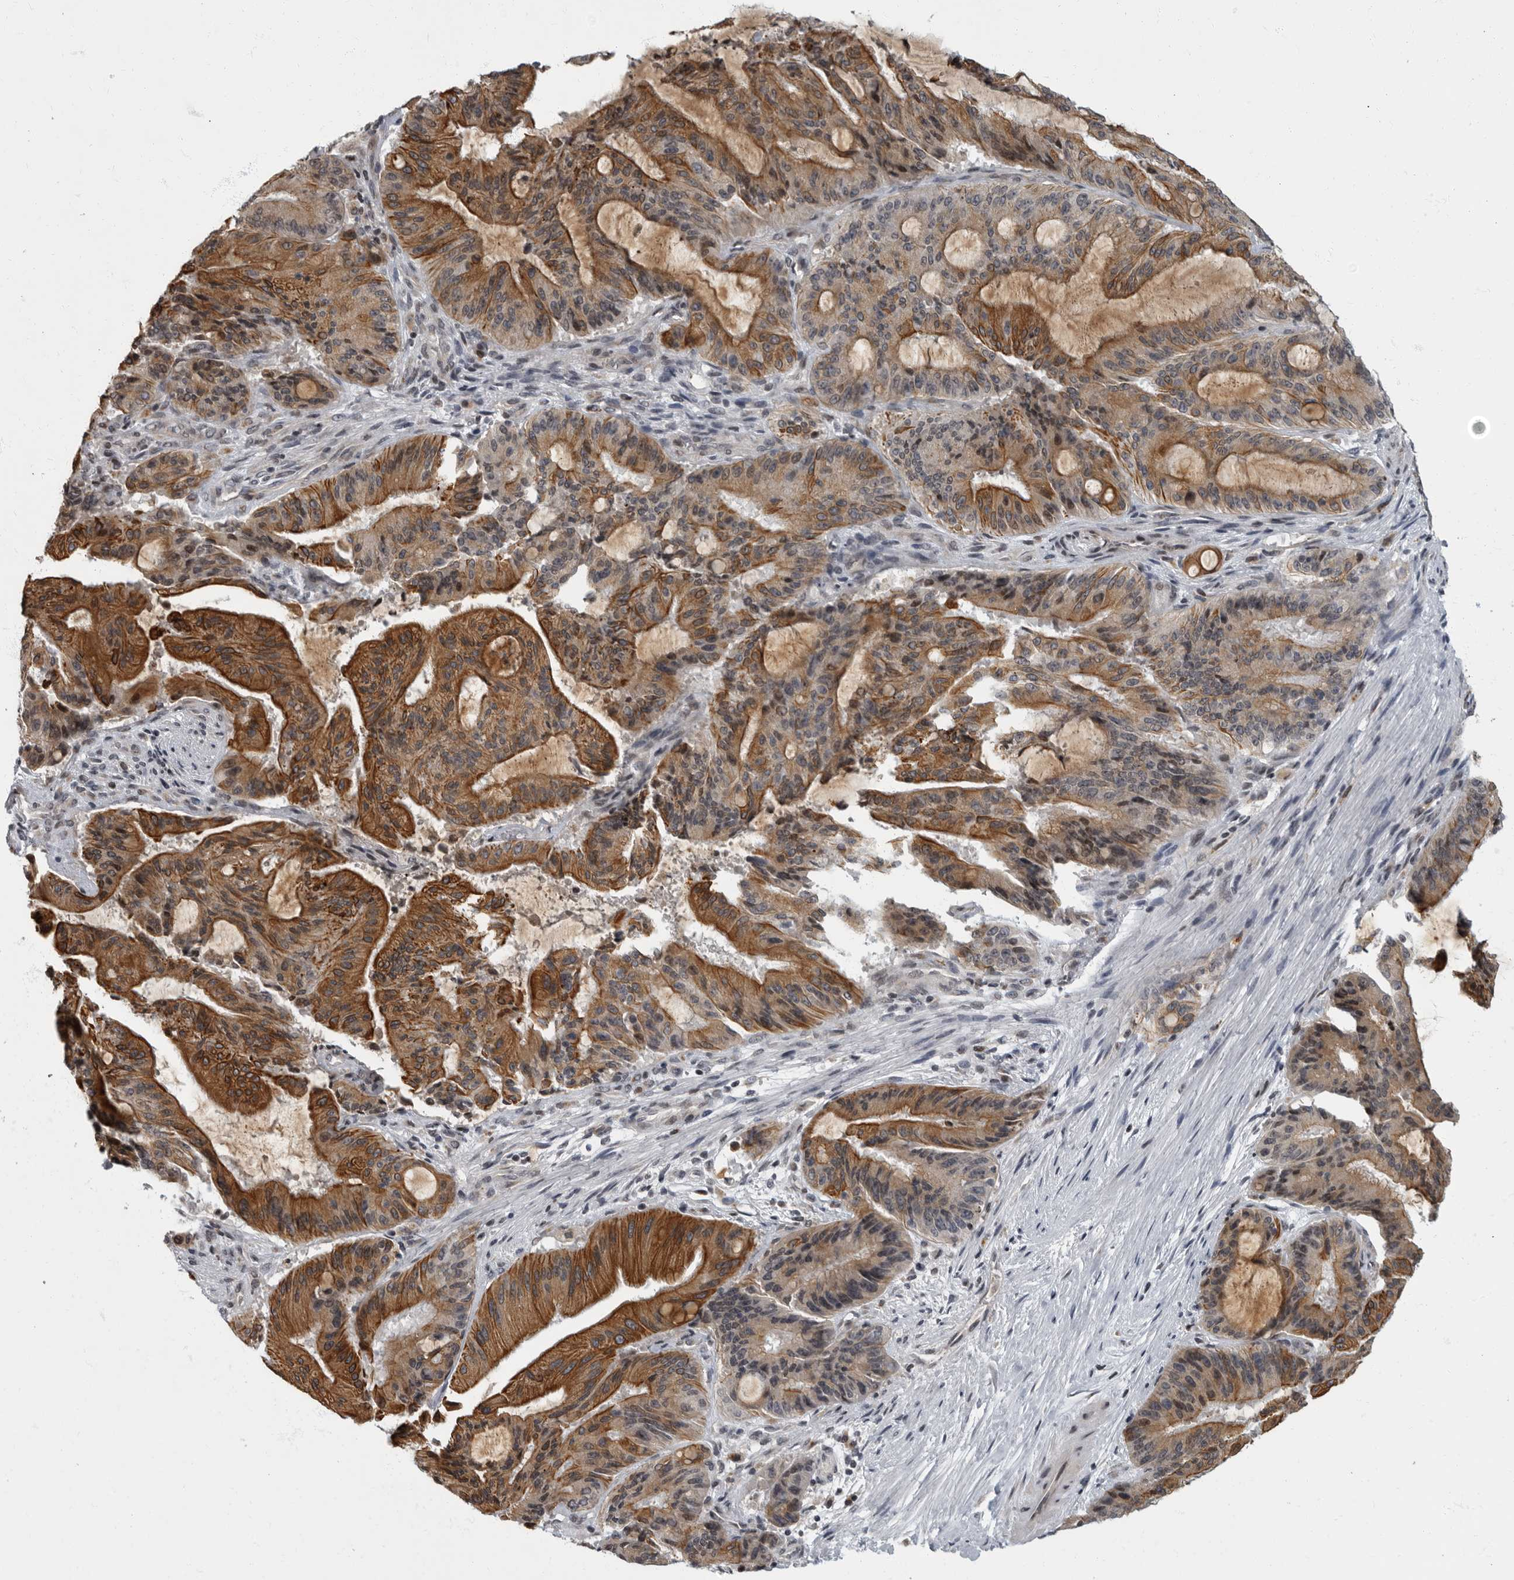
{"staining": {"intensity": "moderate", "quantity": ">75%", "location": "cytoplasmic/membranous"}, "tissue": "liver cancer", "cell_type": "Tumor cells", "image_type": "cancer", "snomed": [{"axis": "morphology", "description": "Normal tissue, NOS"}, {"axis": "morphology", "description": "Cholangiocarcinoma"}, {"axis": "topography", "description": "Liver"}, {"axis": "topography", "description": "Peripheral nerve tissue"}], "caption": "Immunohistochemistry of human liver cancer reveals medium levels of moderate cytoplasmic/membranous expression in about >75% of tumor cells.", "gene": "EVI5", "patient": {"sex": "female", "age": 73}}